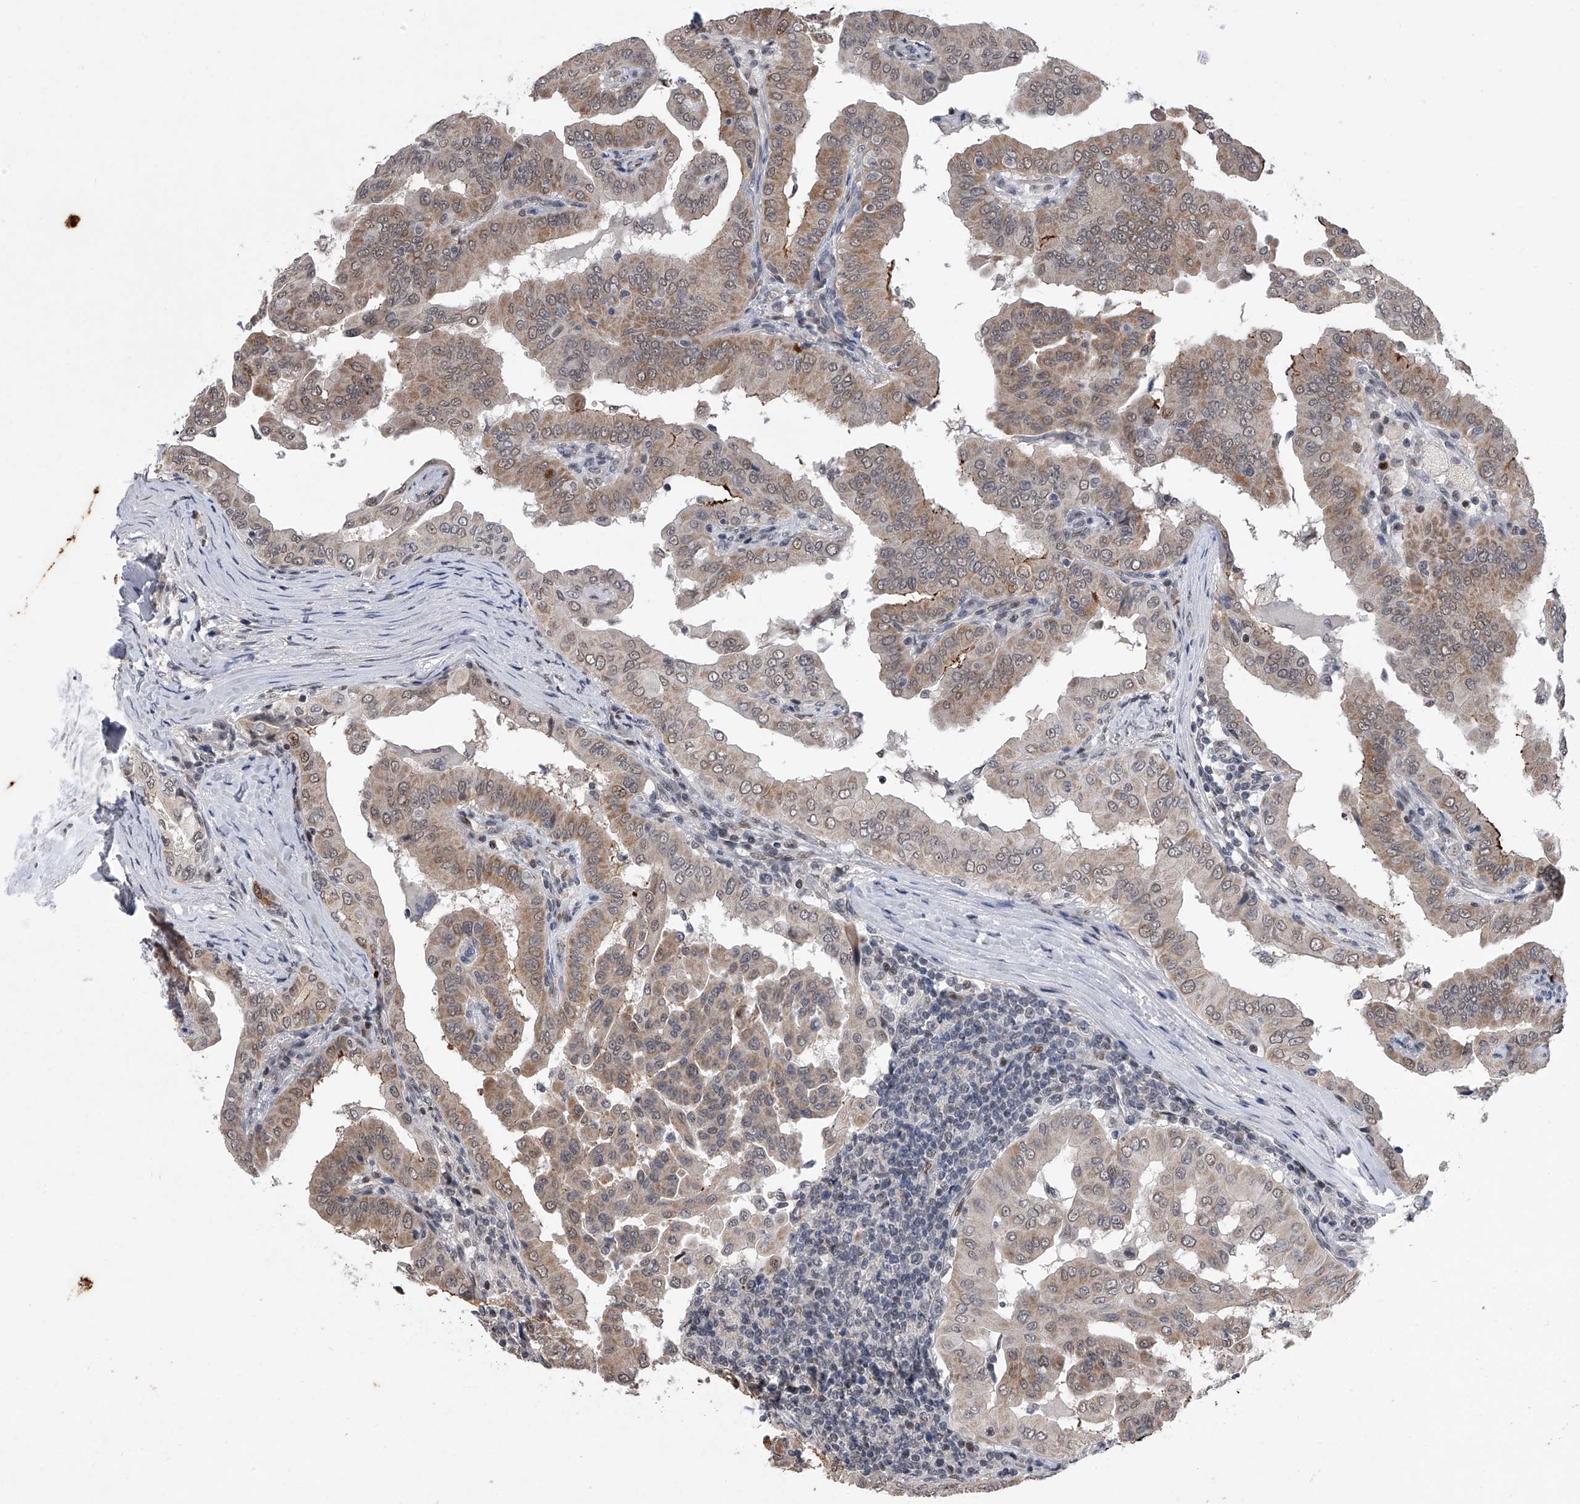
{"staining": {"intensity": "moderate", "quantity": "25%-75%", "location": "cytoplasmic/membranous"}, "tissue": "thyroid cancer", "cell_type": "Tumor cells", "image_type": "cancer", "snomed": [{"axis": "morphology", "description": "Papillary adenocarcinoma, NOS"}, {"axis": "topography", "description": "Thyroid gland"}], "caption": "Immunohistochemical staining of thyroid papillary adenocarcinoma reveals medium levels of moderate cytoplasmic/membranous positivity in approximately 25%-75% of tumor cells.", "gene": "ZNF426", "patient": {"sex": "male", "age": 33}}